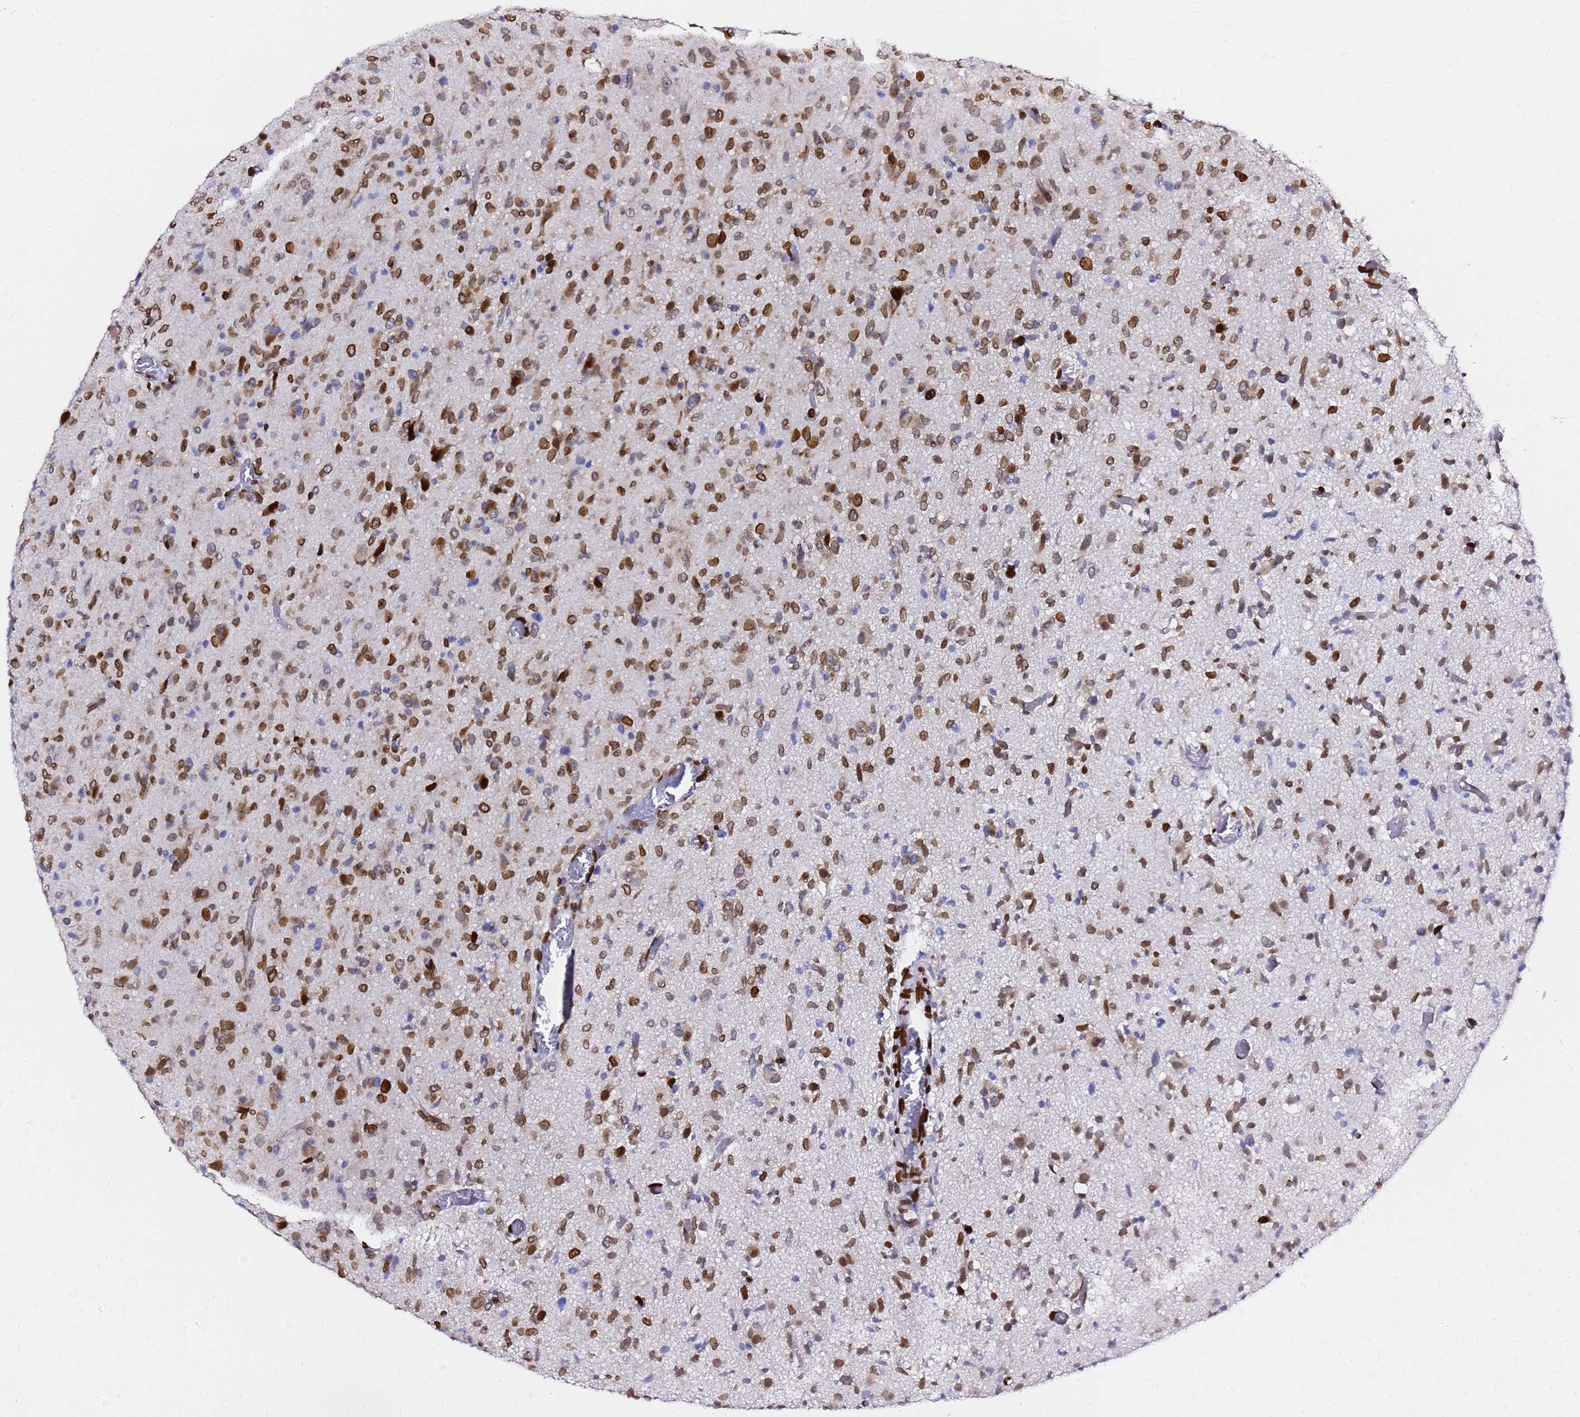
{"staining": {"intensity": "strong", "quantity": ">75%", "location": "nuclear"}, "tissue": "glioma", "cell_type": "Tumor cells", "image_type": "cancer", "snomed": [{"axis": "morphology", "description": "Glioma, malignant, High grade"}, {"axis": "topography", "description": "Brain"}], "caption": "A photomicrograph of malignant glioma (high-grade) stained for a protein reveals strong nuclear brown staining in tumor cells.", "gene": "C6orf141", "patient": {"sex": "female", "age": 57}}